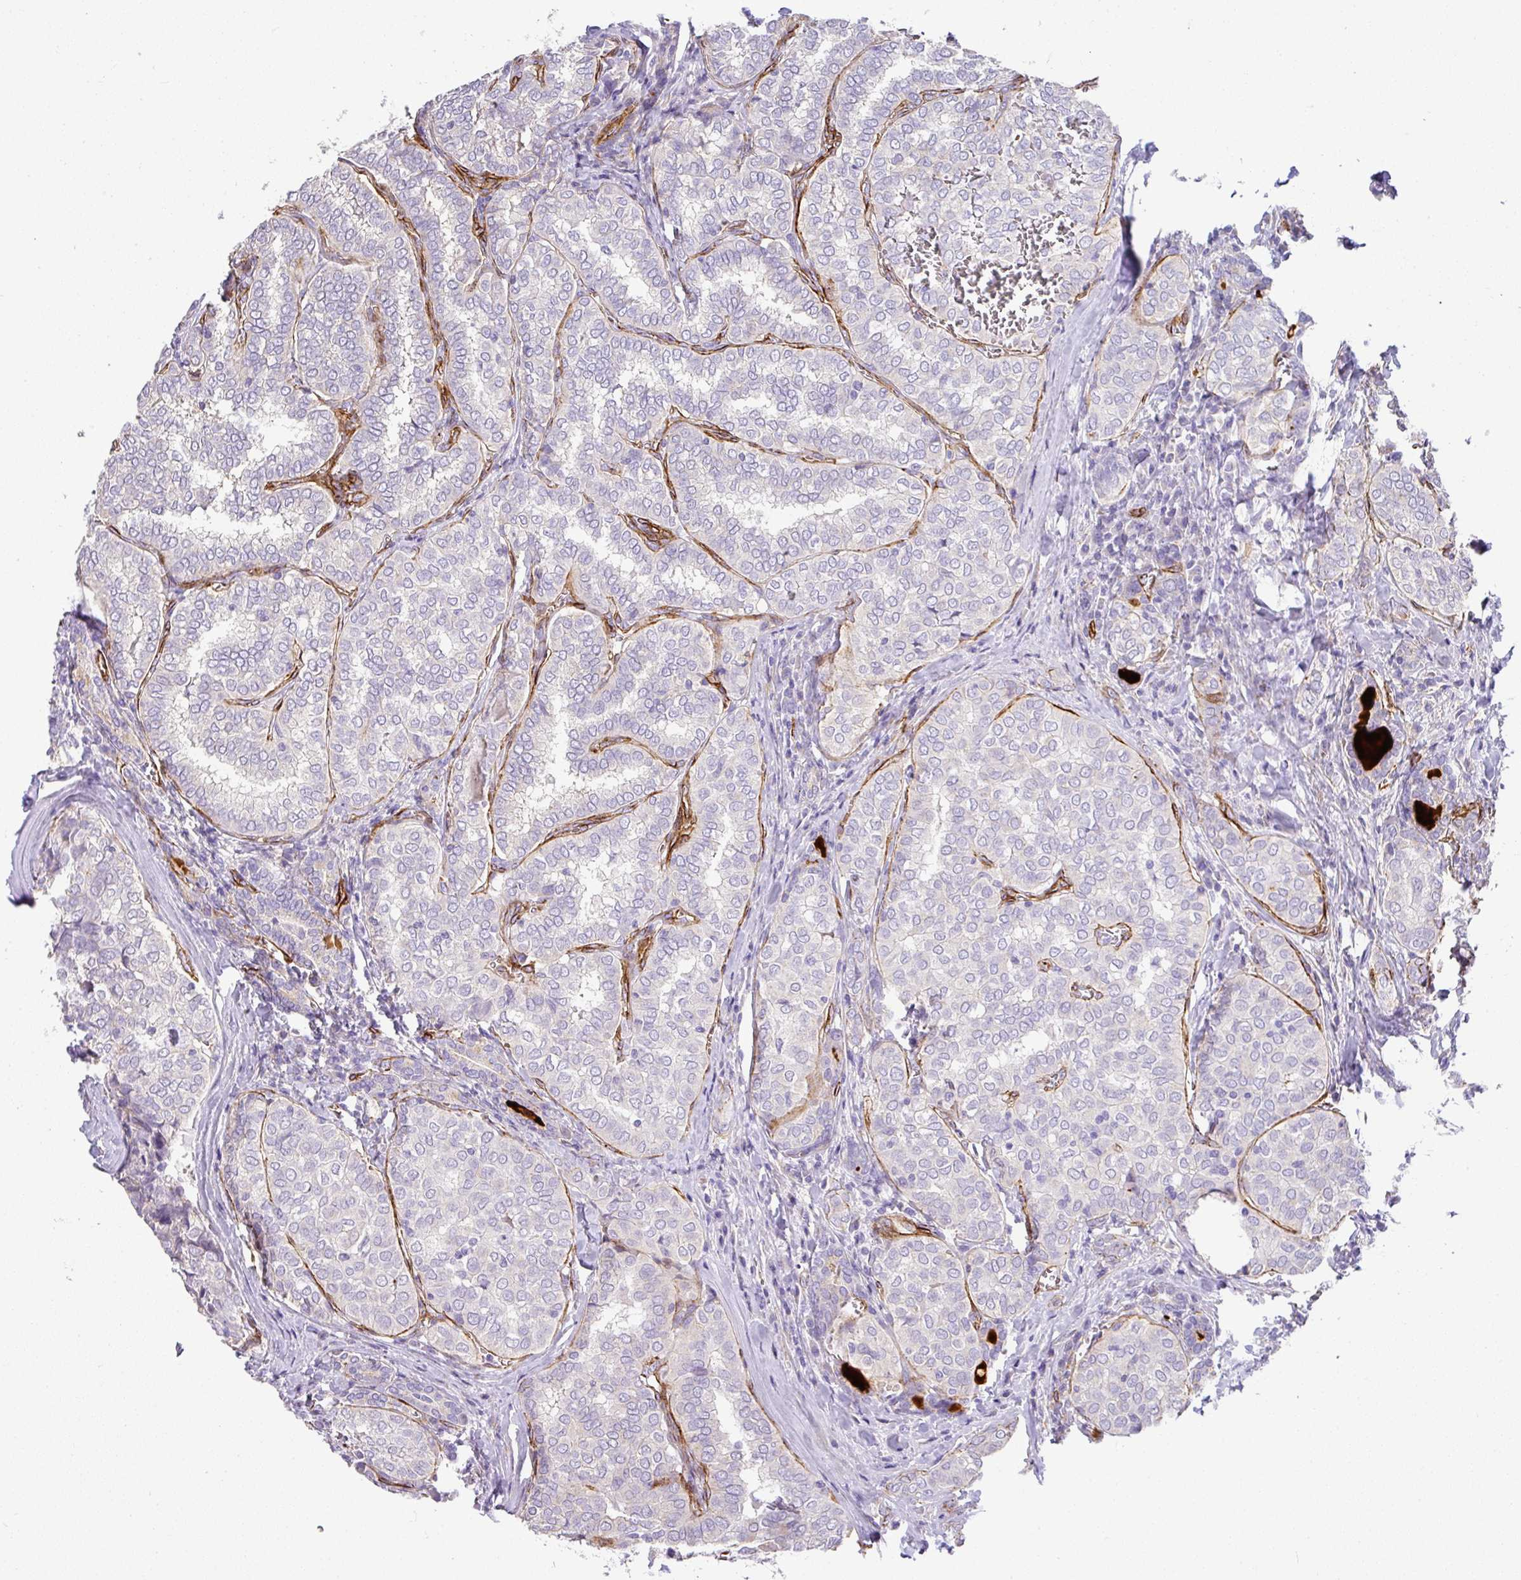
{"staining": {"intensity": "negative", "quantity": "none", "location": "none"}, "tissue": "thyroid cancer", "cell_type": "Tumor cells", "image_type": "cancer", "snomed": [{"axis": "morphology", "description": "Papillary adenocarcinoma, NOS"}, {"axis": "topography", "description": "Thyroid gland"}], "caption": "IHC histopathology image of human thyroid cancer stained for a protein (brown), which exhibits no staining in tumor cells.", "gene": "SLC25A17", "patient": {"sex": "female", "age": 30}}